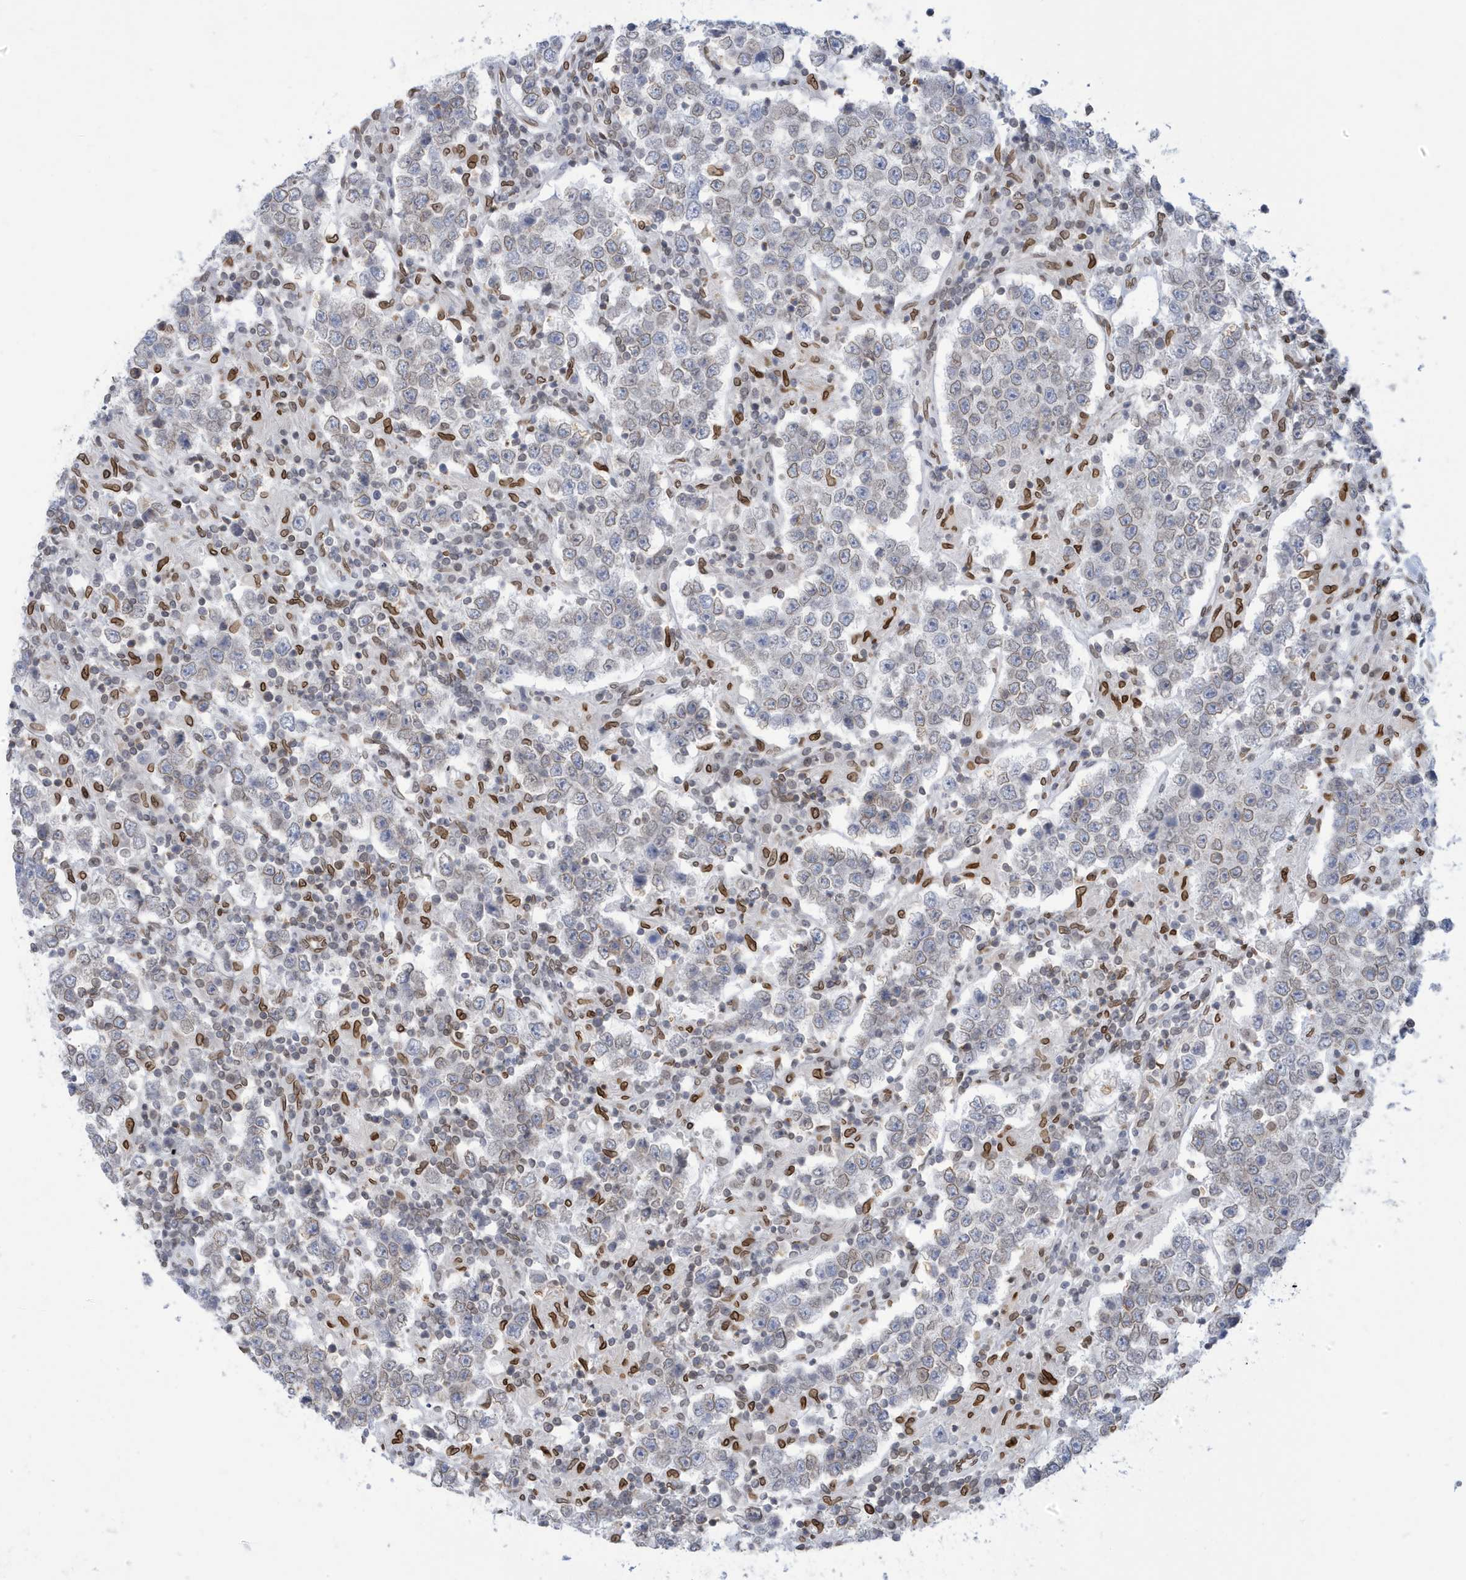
{"staining": {"intensity": "weak", "quantity": "<25%", "location": "cytoplasmic/membranous,nuclear"}, "tissue": "testis cancer", "cell_type": "Tumor cells", "image_type": "cancer", "snomed": [{"axis": "morphology", "description": "Normal tissue, NOS"}, {"axis": "morphology", "description": "Urothelial carcinoma, High grade"}, {"axis": "morphology", "description": "Seminoma, NOS"}, {"axis": "morphology", "description": "Carcinoma, Embryonal, NOS"}, {"axis": "topography", "description": "Urinary bladder"}, {"axis": "topography", "description": "Testis"}], "caption": "The photomicrograph displays no significant staining in tumor cells of testis cancer (high-grade urothelial carcinoma).", "gene": "PCYT1A", "patient": {"sex": "male", "age": 41}}